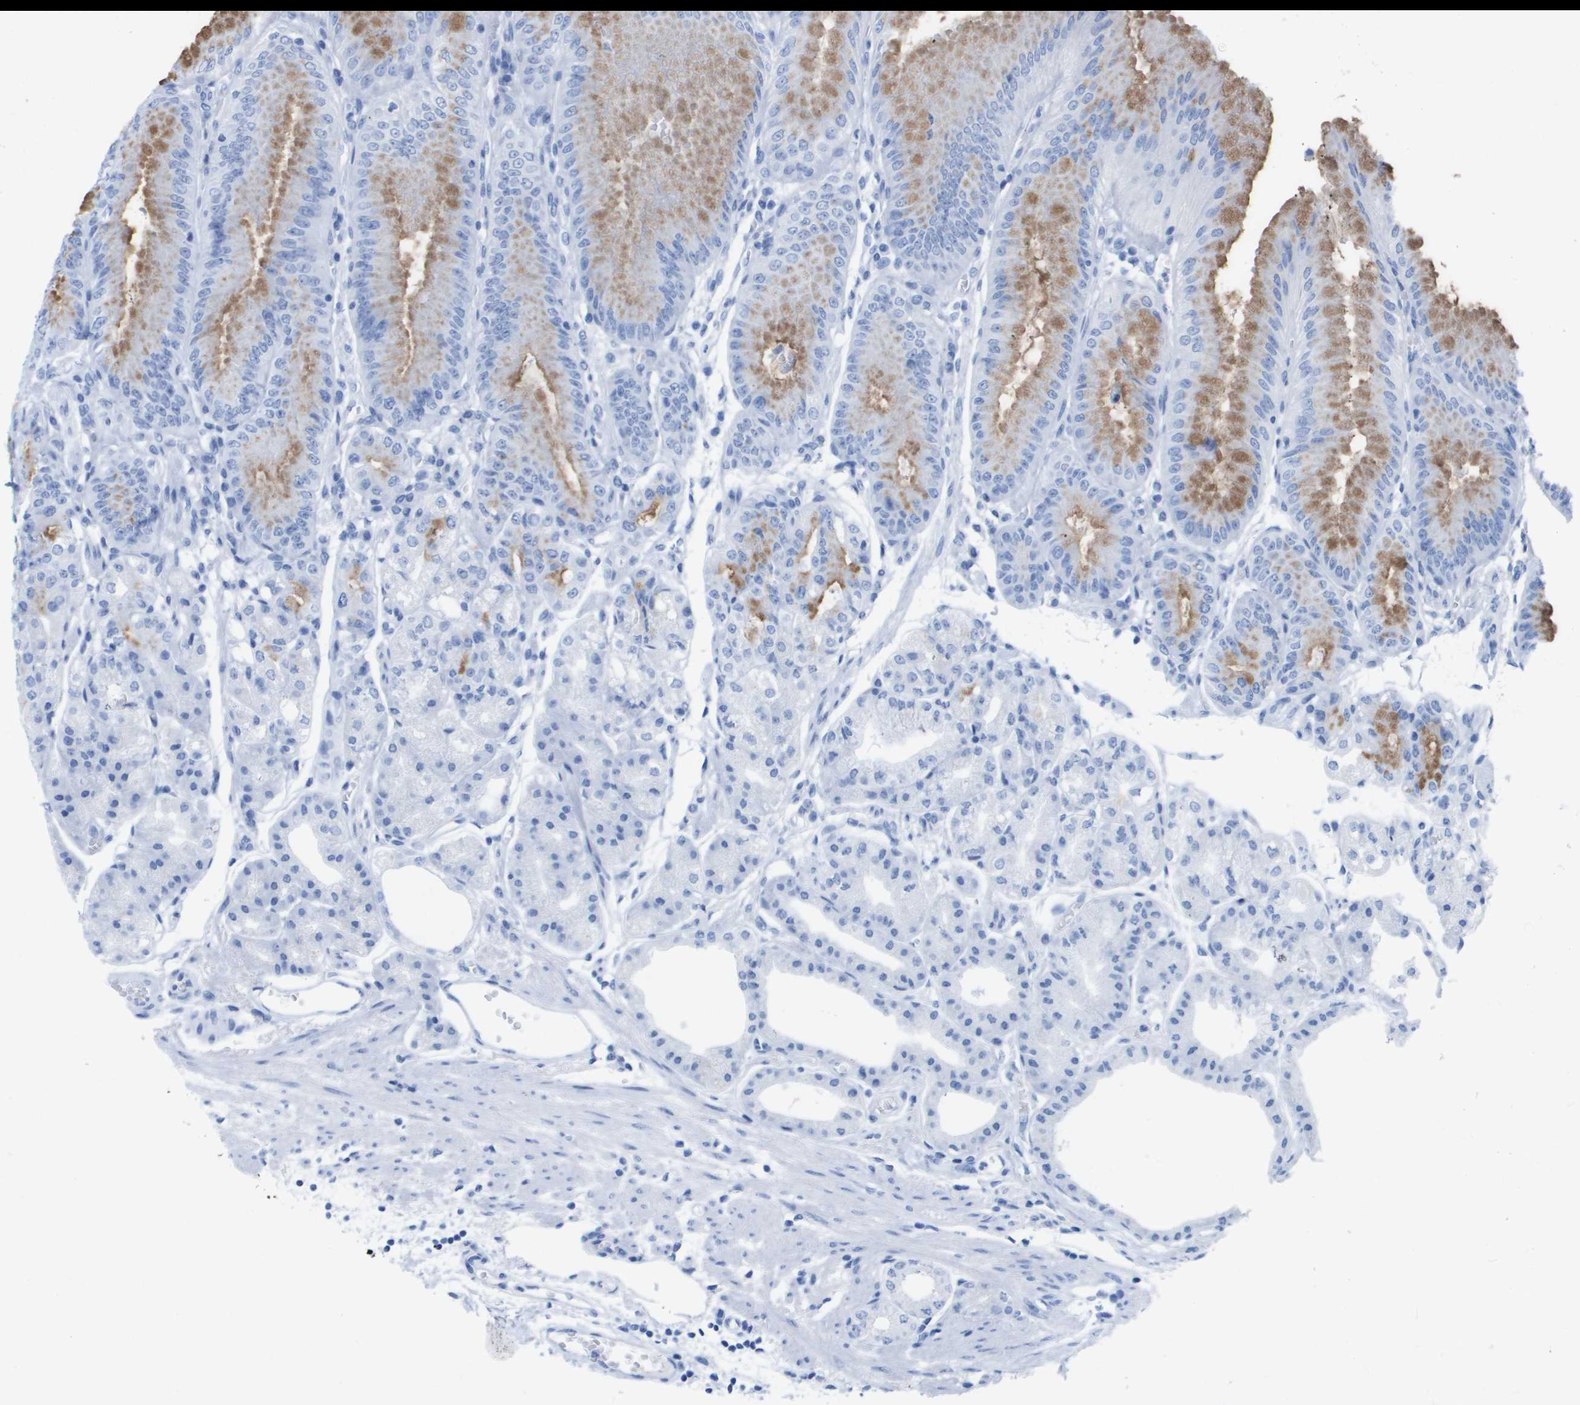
{"staining": {"intensity": "moderate", "quantity": ">75%", "location": "cytoplasmic/membranous"}, "tissue": "stomach", "cell_type": "Glandular cells", "image_type": "normal", "snomed": [{"axis": "morphology", "description": "Normal tissue, NOS"}, {"axis": "topography", "description": "Stomach, lower"}], "caption": "DAB immunohistochemical staining of normal stomach displays moderate cytoplasmic/membranous protein staining in approximately >75% of glandular cells.", "gene": "KCNA3", "patient": {"sex": "male", "age": 71}}